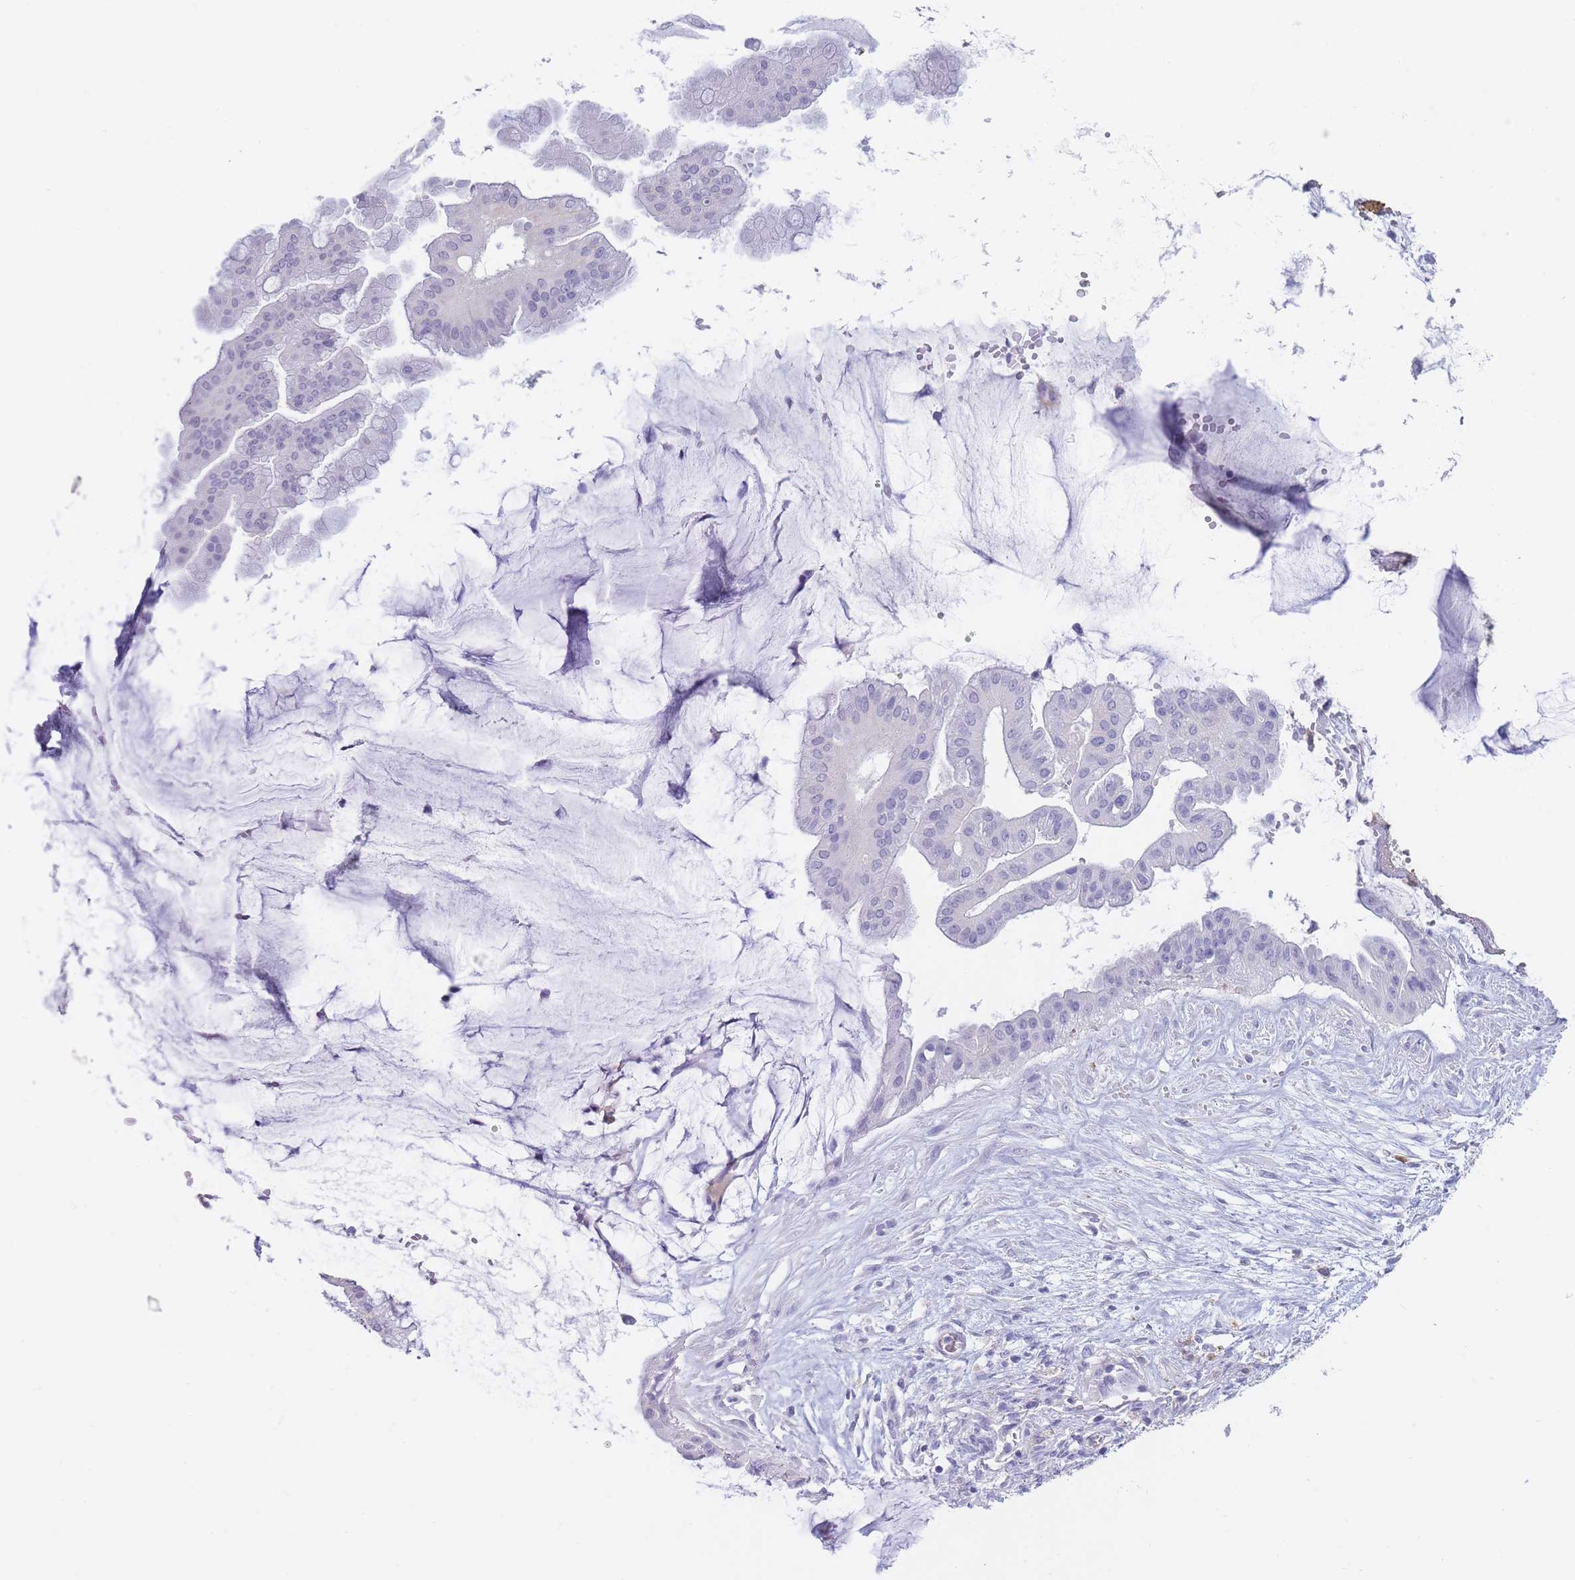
{"staining": {"intensity": "negative", "quantity": "none", "location": "none"}, "tissue": "ovarian cancer", "cell_type": "Tumor cells", "image_type": "cancer", "snomed": [{"axis": "morphology", "description": "Cystadenocarcinoma, mucinous, NOS"}, {"axis": "topography", "description": "Ovary"}], "caption": "Ovarian cancer (mucinous cystadenocarcinoma) was stained to show a protein in brown. There is no significant positivity in tumor cells. (DAB (3,3'-diaminobenzidine) immunohistochemistry (IHC) with hematoxylin counter stain).", "gene": "CD37", "patient": {"sex": "female", "age": 73}}